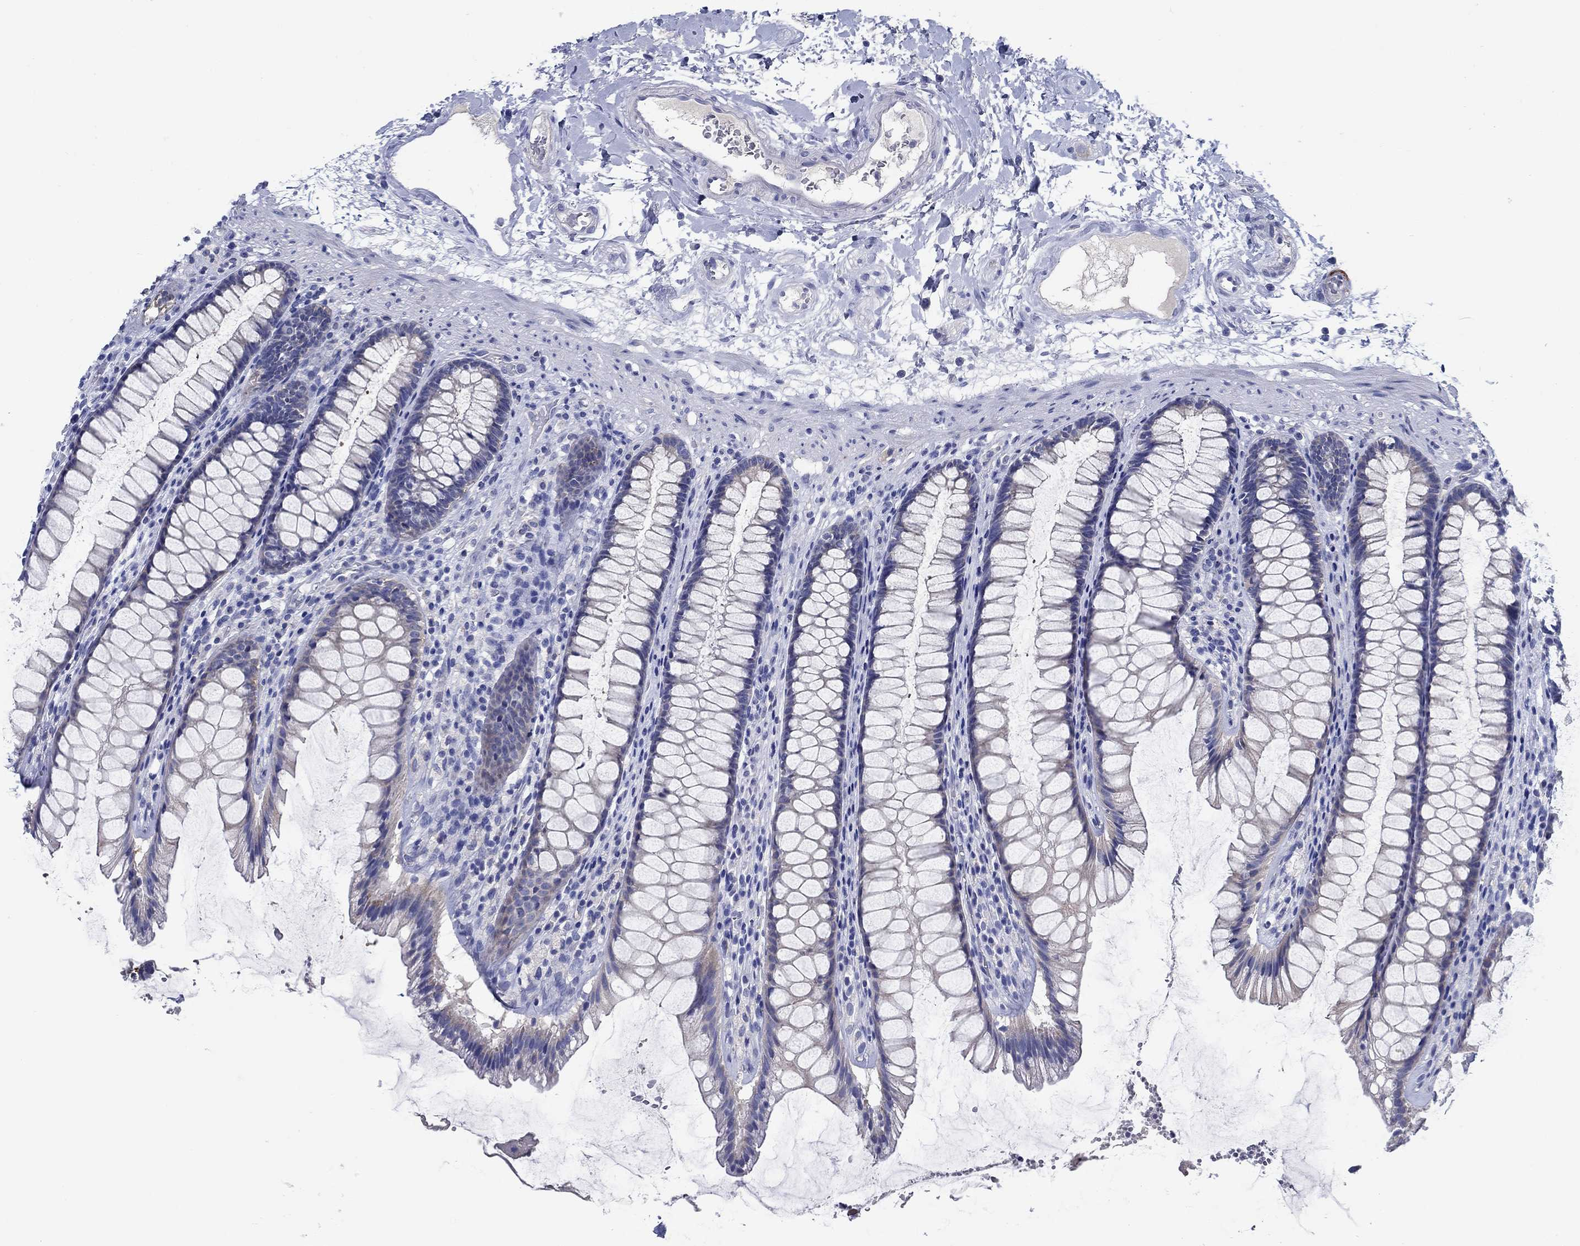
{"staining": {"intensity": "negative", "quantity": "none", "location": "none"}, "tissue": "rectum", "cell_type": "Glandular cells", "image_type": "normal", "snomed": [{"axis": "morphology", "description": "Normal tissue, NOS"}, {"axis": "topography", "description": "Rectum"}], "caption": "IHC of benign human rectum reveals no expression in glandular cells.", "gene": "ENSG00000251537", "patient": {"sex": "male", "age": 72}}